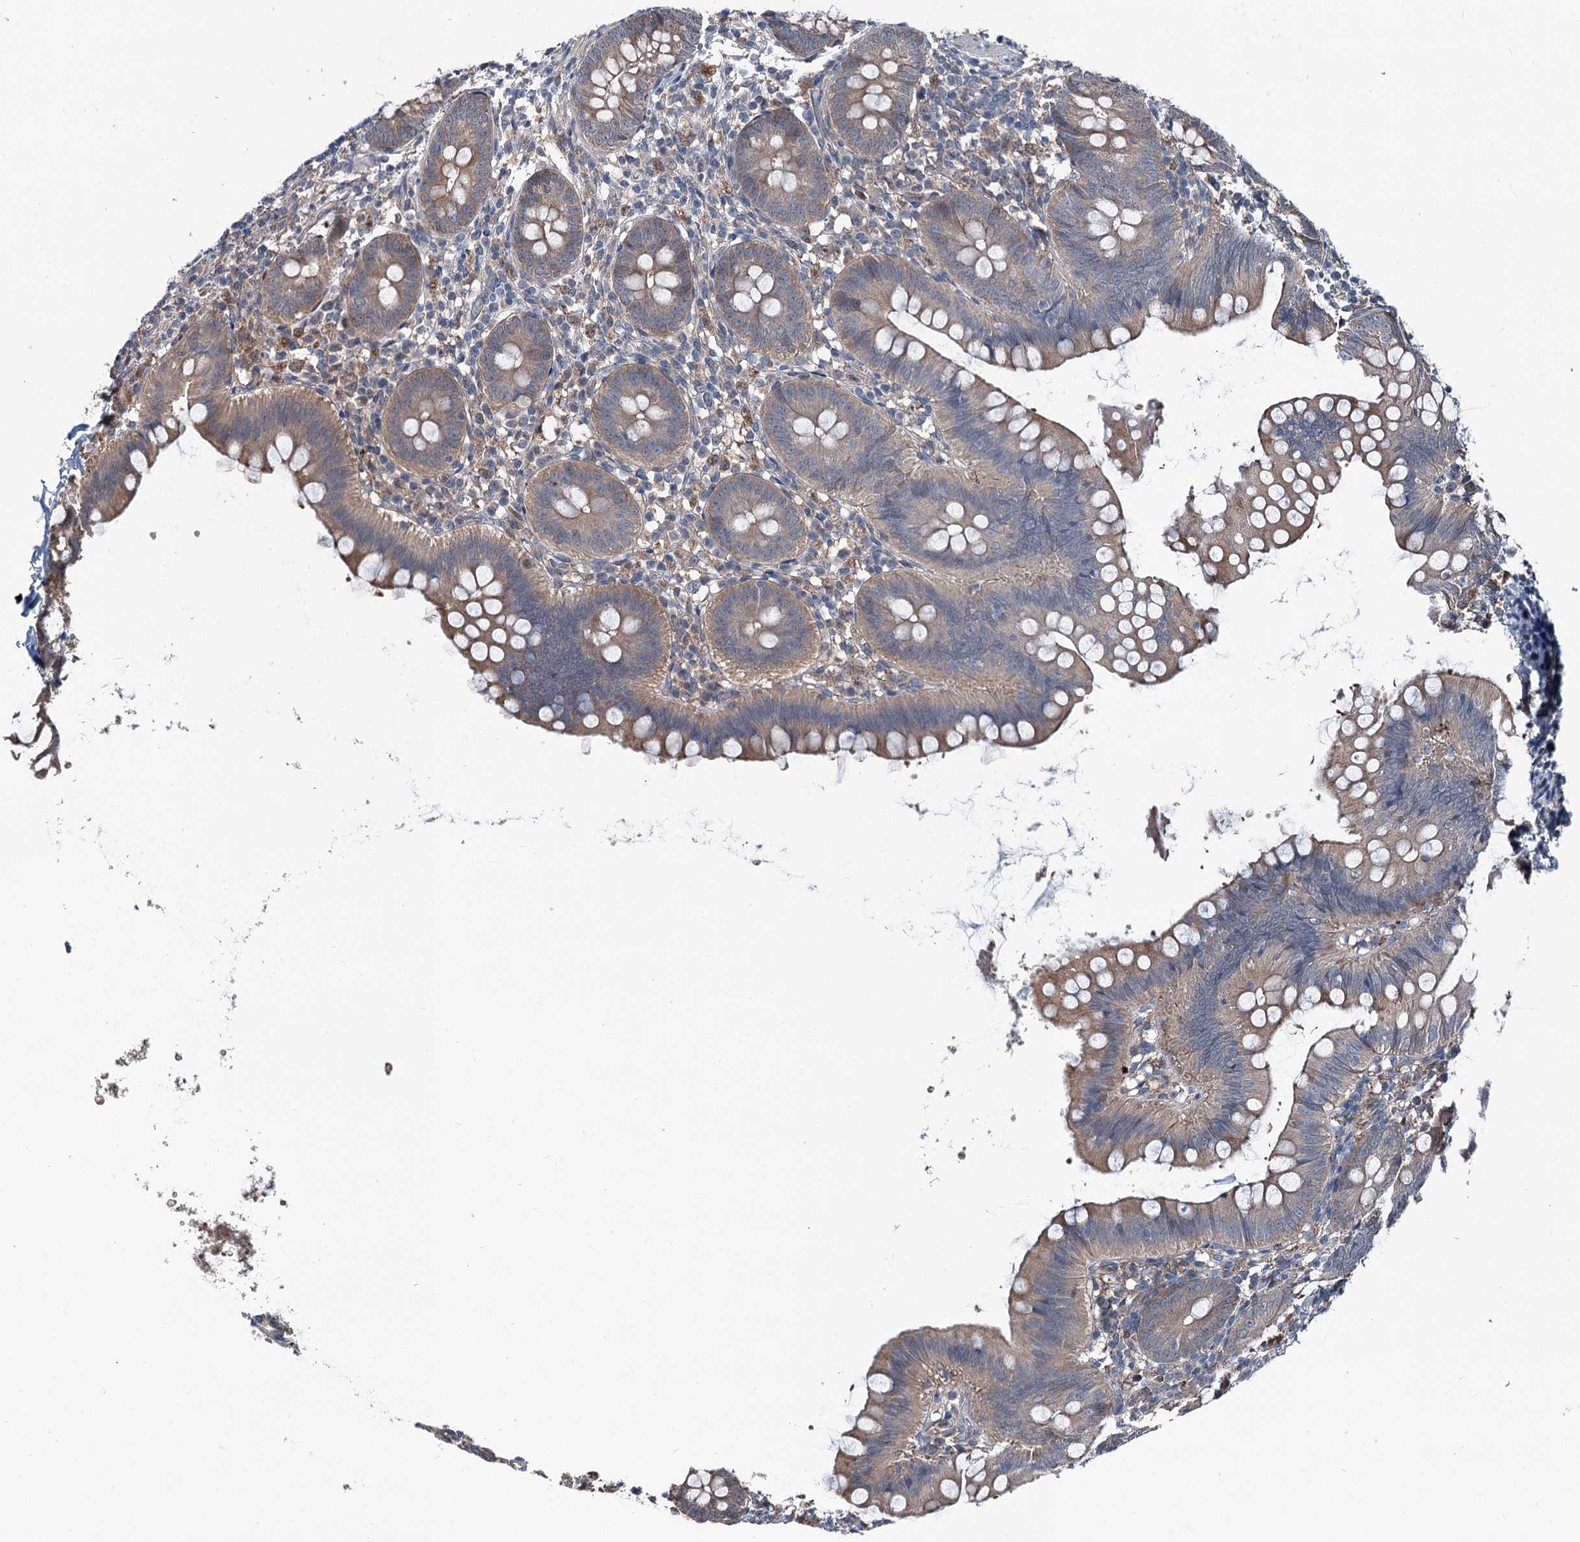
{"staining": {"intensity": "weak", "quantity": ">75%", "location": "cytoplasmic/membranous"}, "tissue": "appendix", "cell_type": "Glandular cells", "image_type": "normal", "snomed": [{"axis": "morphology", "description": "Normal tissue, NOS"}, {"axis": "topography", "description": "Appendix"}], "caption": "The photomicrograph reveals staining of unremarkable appendix, revealing weak cytoplasmic/membranous protein staining (brown color) within glandular cells. The protein is shown in brown color, while the nuclei are stained blue.", "gene": "PSMD13", "patient": {"sex": "female", "age": 62}}